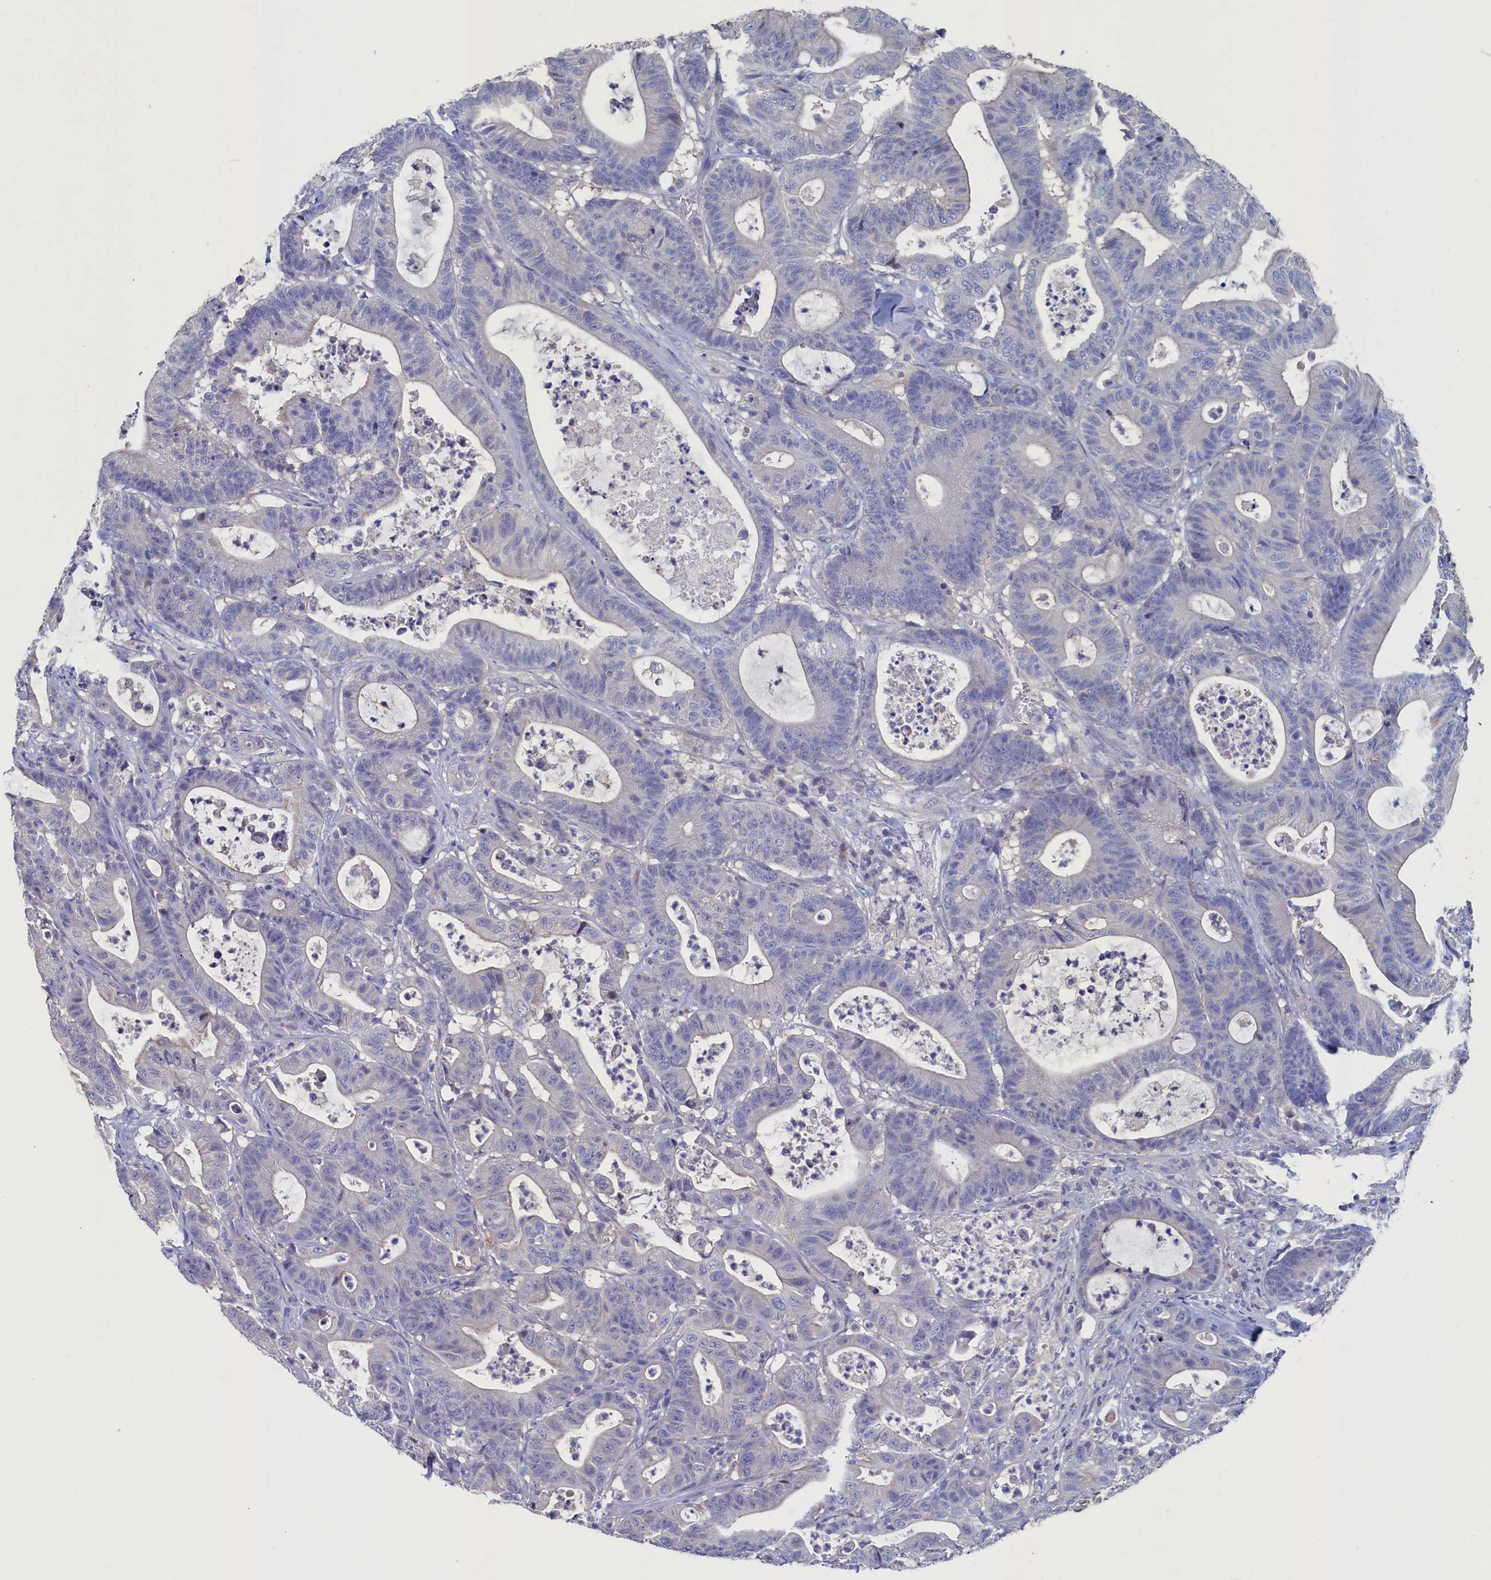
{"staining": {"intensity": "negative", "quantity": "none", "location": "none"}, "tissue": "colorectal cancer", "cell_type": "Tumor cells", "image_type": "cancer", "snomed": [{"axis": "morphology", "description": "Adenocarcinoma, NOS"}, {"axis": "topography", "description": "Colon"}], "caption": "Immunohistochemistry (IHC) of colorectal cancer (adenocarcinoma) displays no positivity in tumor cells.", "gene": "CBLIF", "patient": {"sex": "female", "age": 84}}